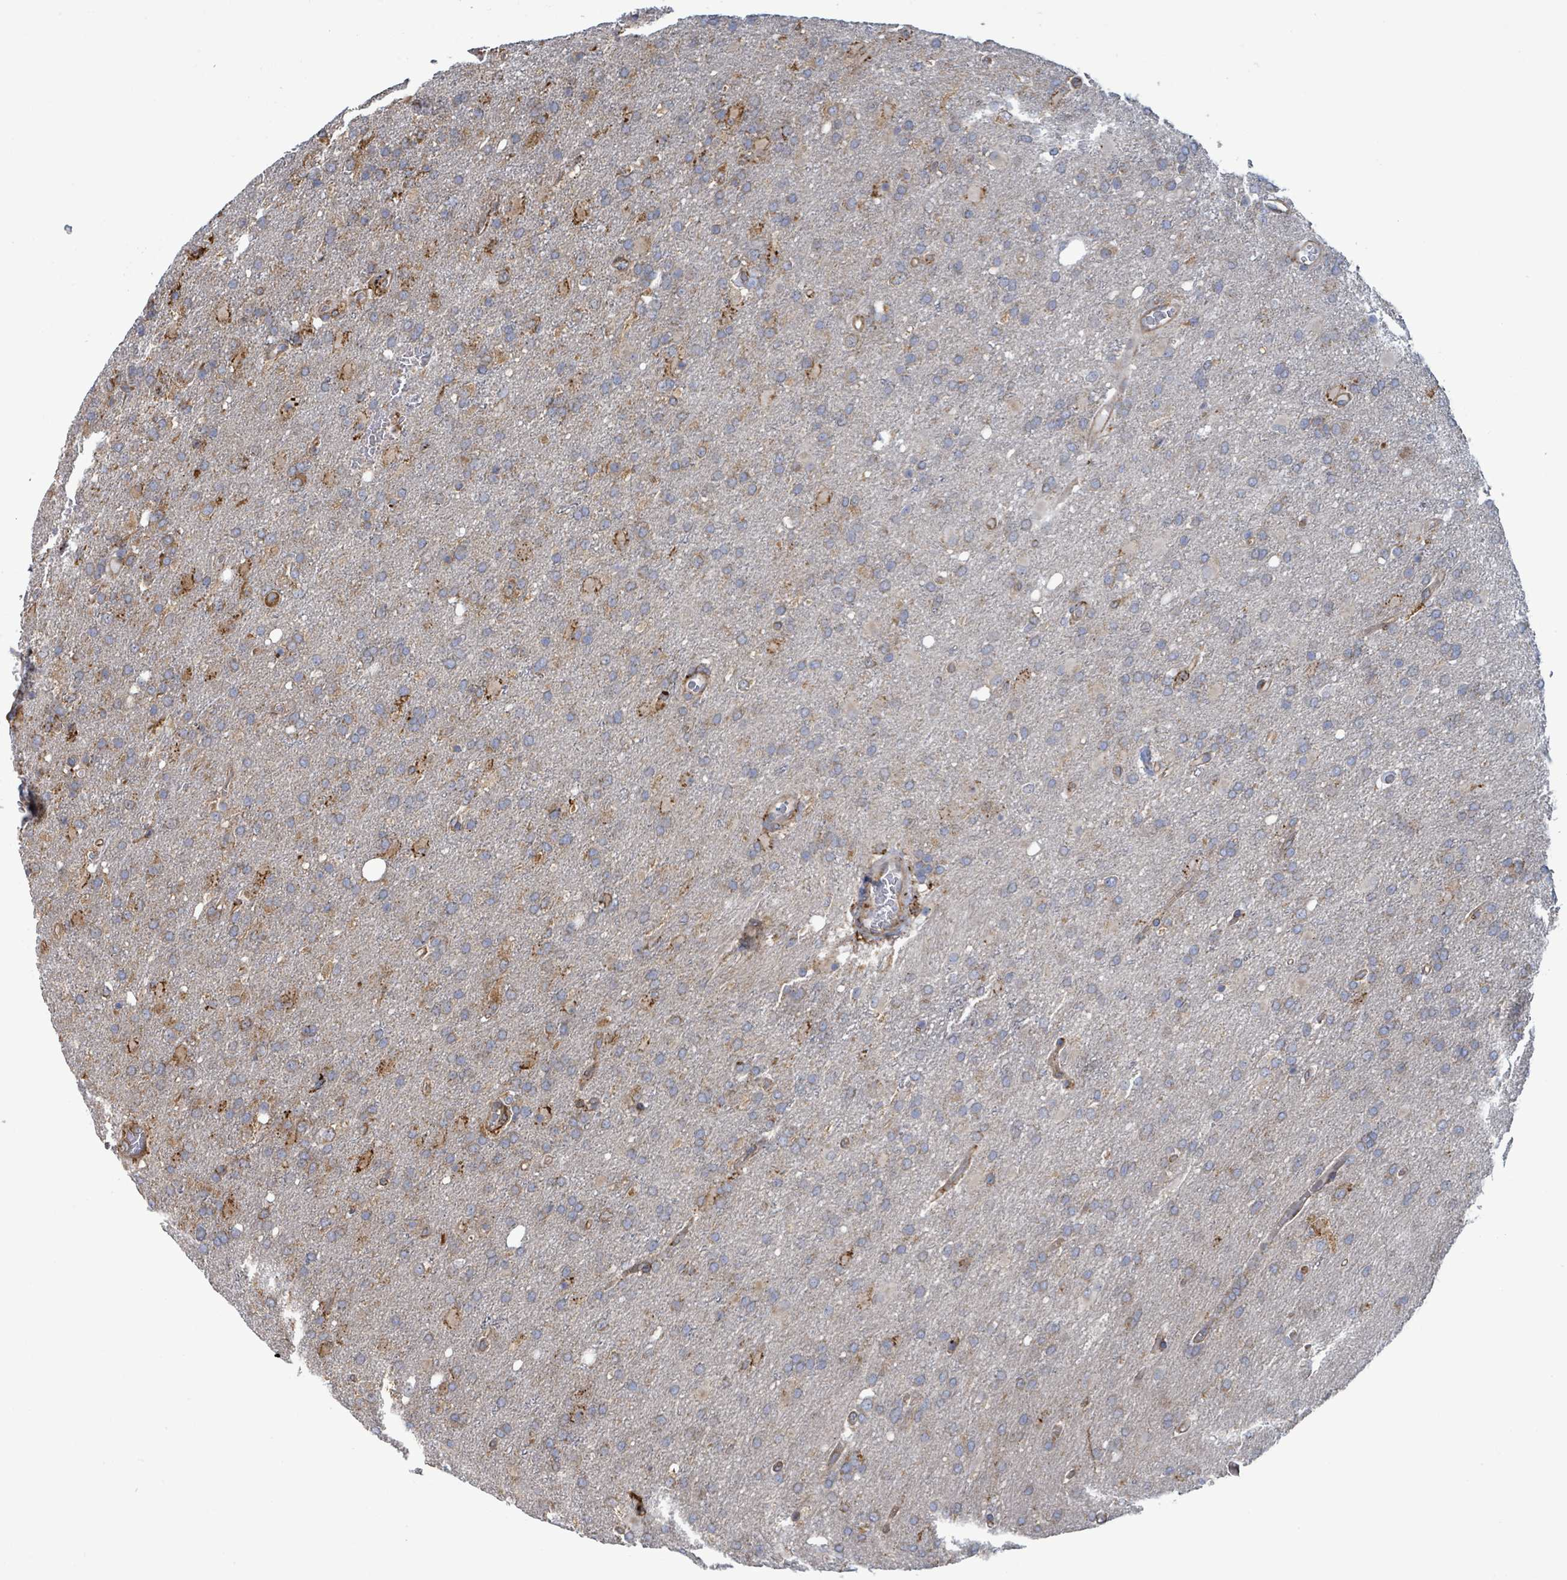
{"staining": {"intensity": "strong", "quantity": "<25%", "location": "cytoplasmic/membranous"}, "tissue": "glioma", "cell_type": "Tumor cells", "image_type": "cancer", "snomed": [{"axis": "morphology", "description": "Glioma, malignant, High grade"}, {"axis": "topography", "description": "Brain"}], "caption": "Strong cytoplasmic/membranous positivity for a protein is appreciated in about <25% of tumor cells of malignant glioma (high-grade) using immunohistochemistry.", "gene": "RFPL4A", "patient": {"sex": "female", "age": 74}}